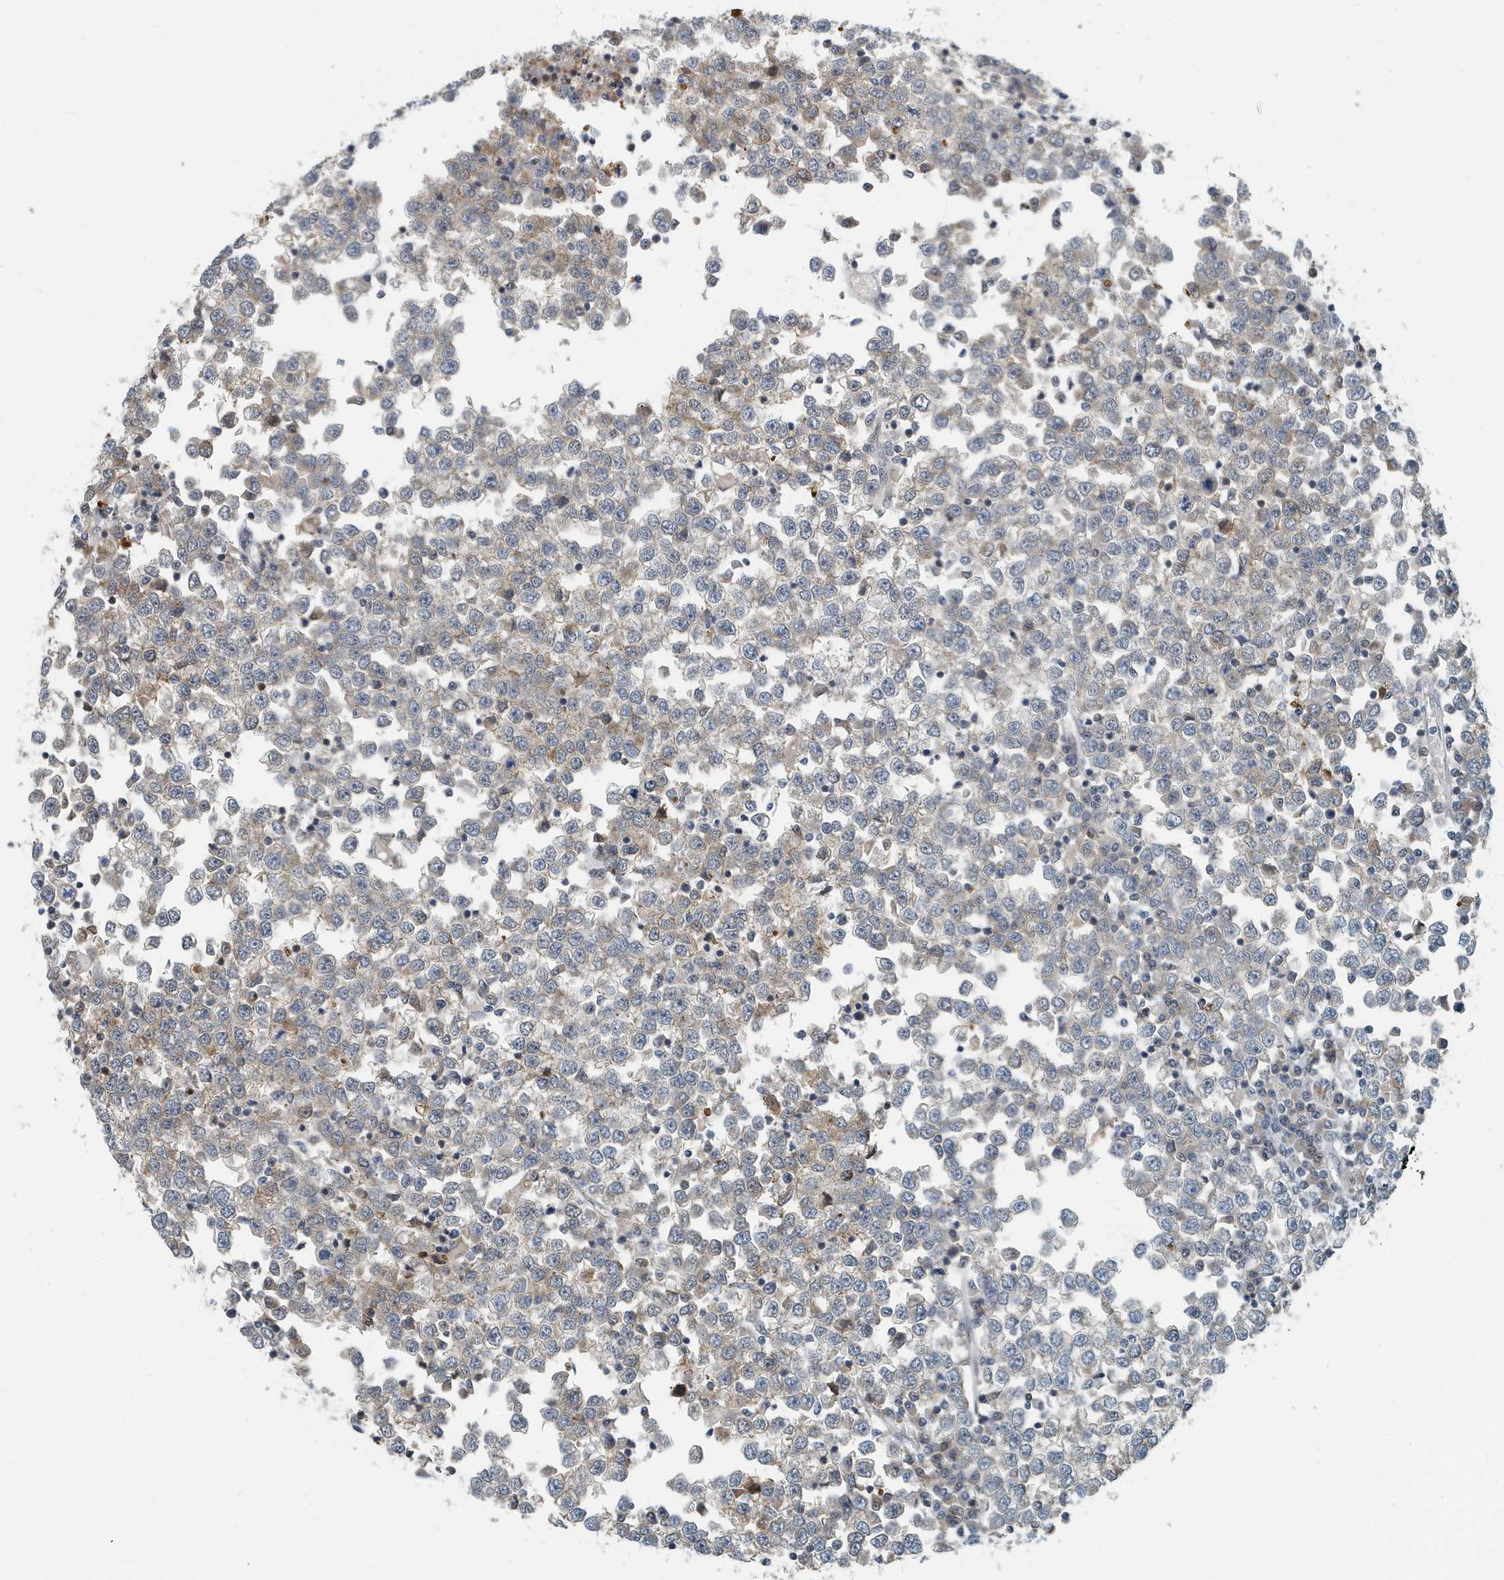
{"staining": {"intensity": "moderate", "quantity": "<25%", "location": "cytoplasmic/membranous"}, "tissue": "testis cancer", "cell_type": "Tumor cells", "image_type": "cancer", "snomed": [{"axis": "morphology", "description": "Seminoma, NOS"}, {"axis": "topography", "description": "Testis"}], "caption": "The histopathology image shows a brown stain indicating the presence of a protein in the cytoplasmic/membranous of tumor cells in seminoma (testis). The staining is performed using DAB brown chromogen to label protein expression. The nuclei are counter-stained blue using hematoxylin.", "gene": "KIF15", "patient": {"sex": "male", "age": 65}}